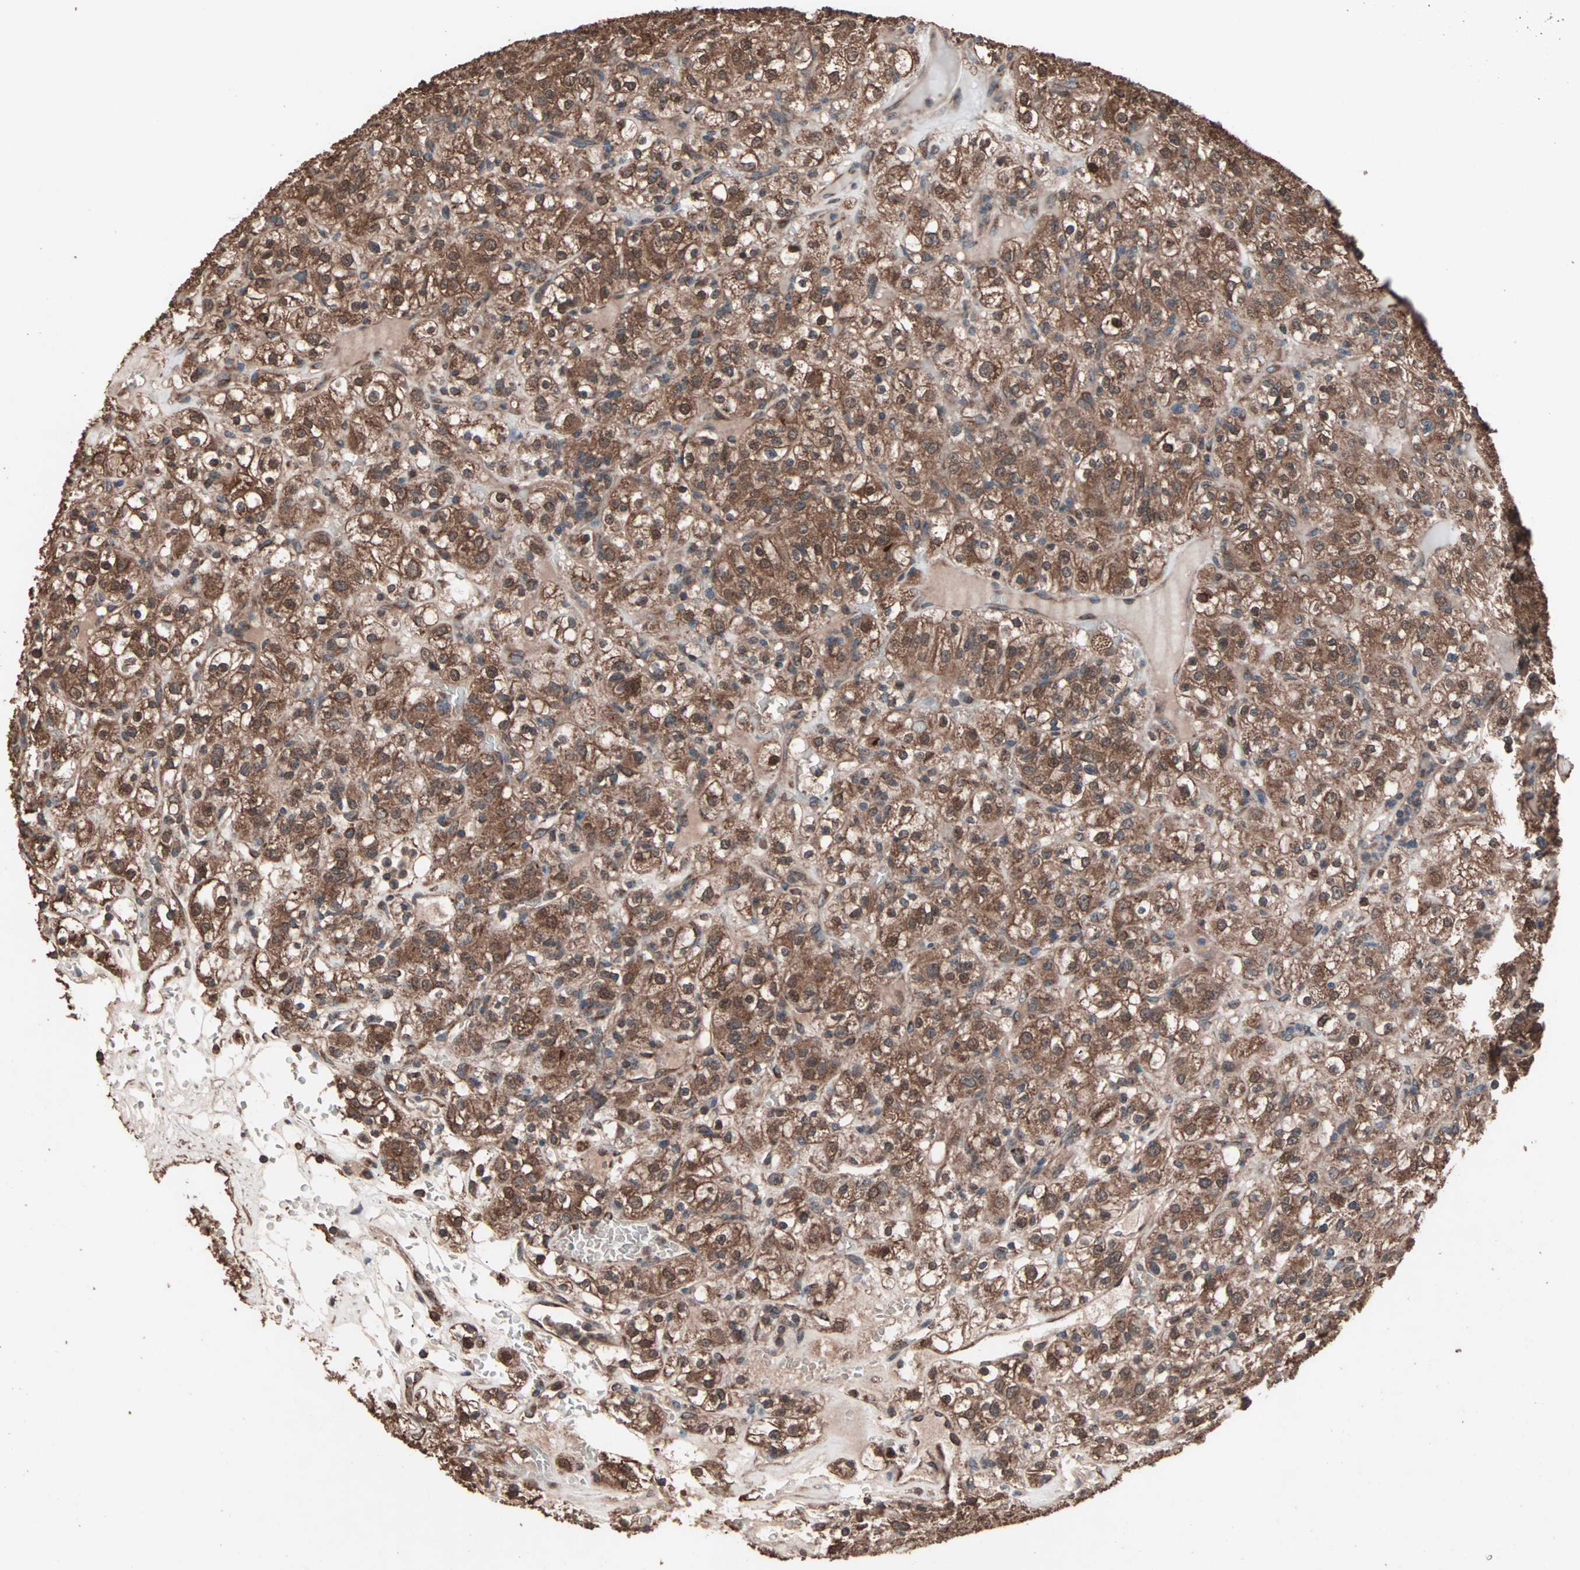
{"staining": {"intensity": "moderate", "quantity": ">75%", "location": "cytoplasmic/membranous"}, "tissue": "renal cancer", "cell_type": "Tumor cells", "image_type": "cancer", "snomed": [{"axis": "morphology", "description": "Normal tissue, NOS"}, {"axis": "morphology", "description": "Adenocarcinoma, NOS"}, {"axis": "topography", "description": "Kidney"}], "caption": "This histopathology image demonstrates immunohistochemistry staining of renal cancer (adenocarcinoma), with medium moderate cytoplasmic/membranous positivity in approximately >75% of tumor cells.", "gene": "MRPL2", "patient": {"sex": "female", "age": 72}}